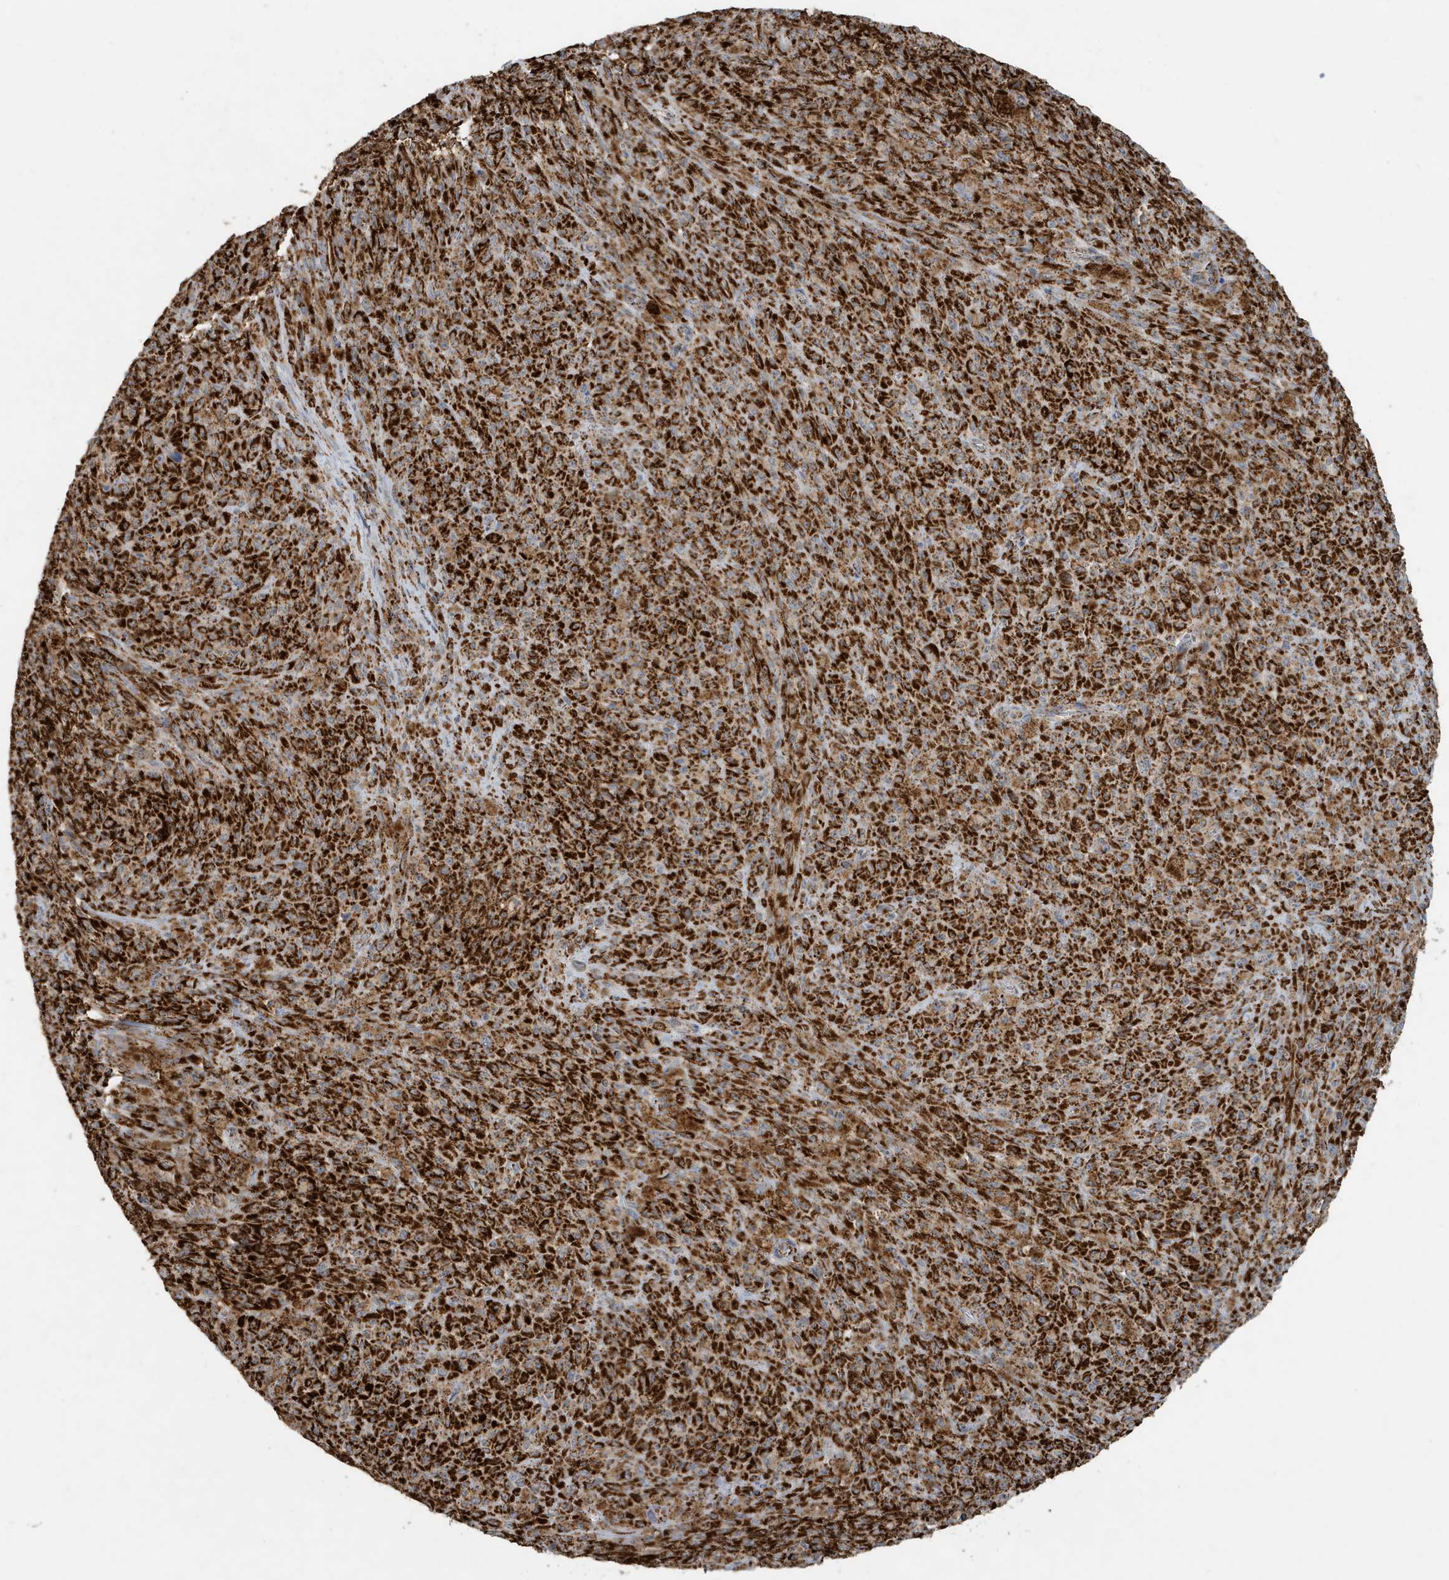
{"staining": {"intensity": "strong", "quantity": ">75%", "location": "cytoplasmic/membranous"}, "tissue": "melanoma", "cell_type": "Tumor cells", "image_type": "cancer", "snomed": [{"axis": "morphology", "description": "Malignant melanoma, NOS"}, {"axis": "topography", "description": "Skin"}], "caption": "The immunohistochemical stain shows strong cytoplasmic/membranous expression in tumor cells of melanoma tissue.", "gene": "MAN1A1", "patient": {"sex": "female", "age": 82}}